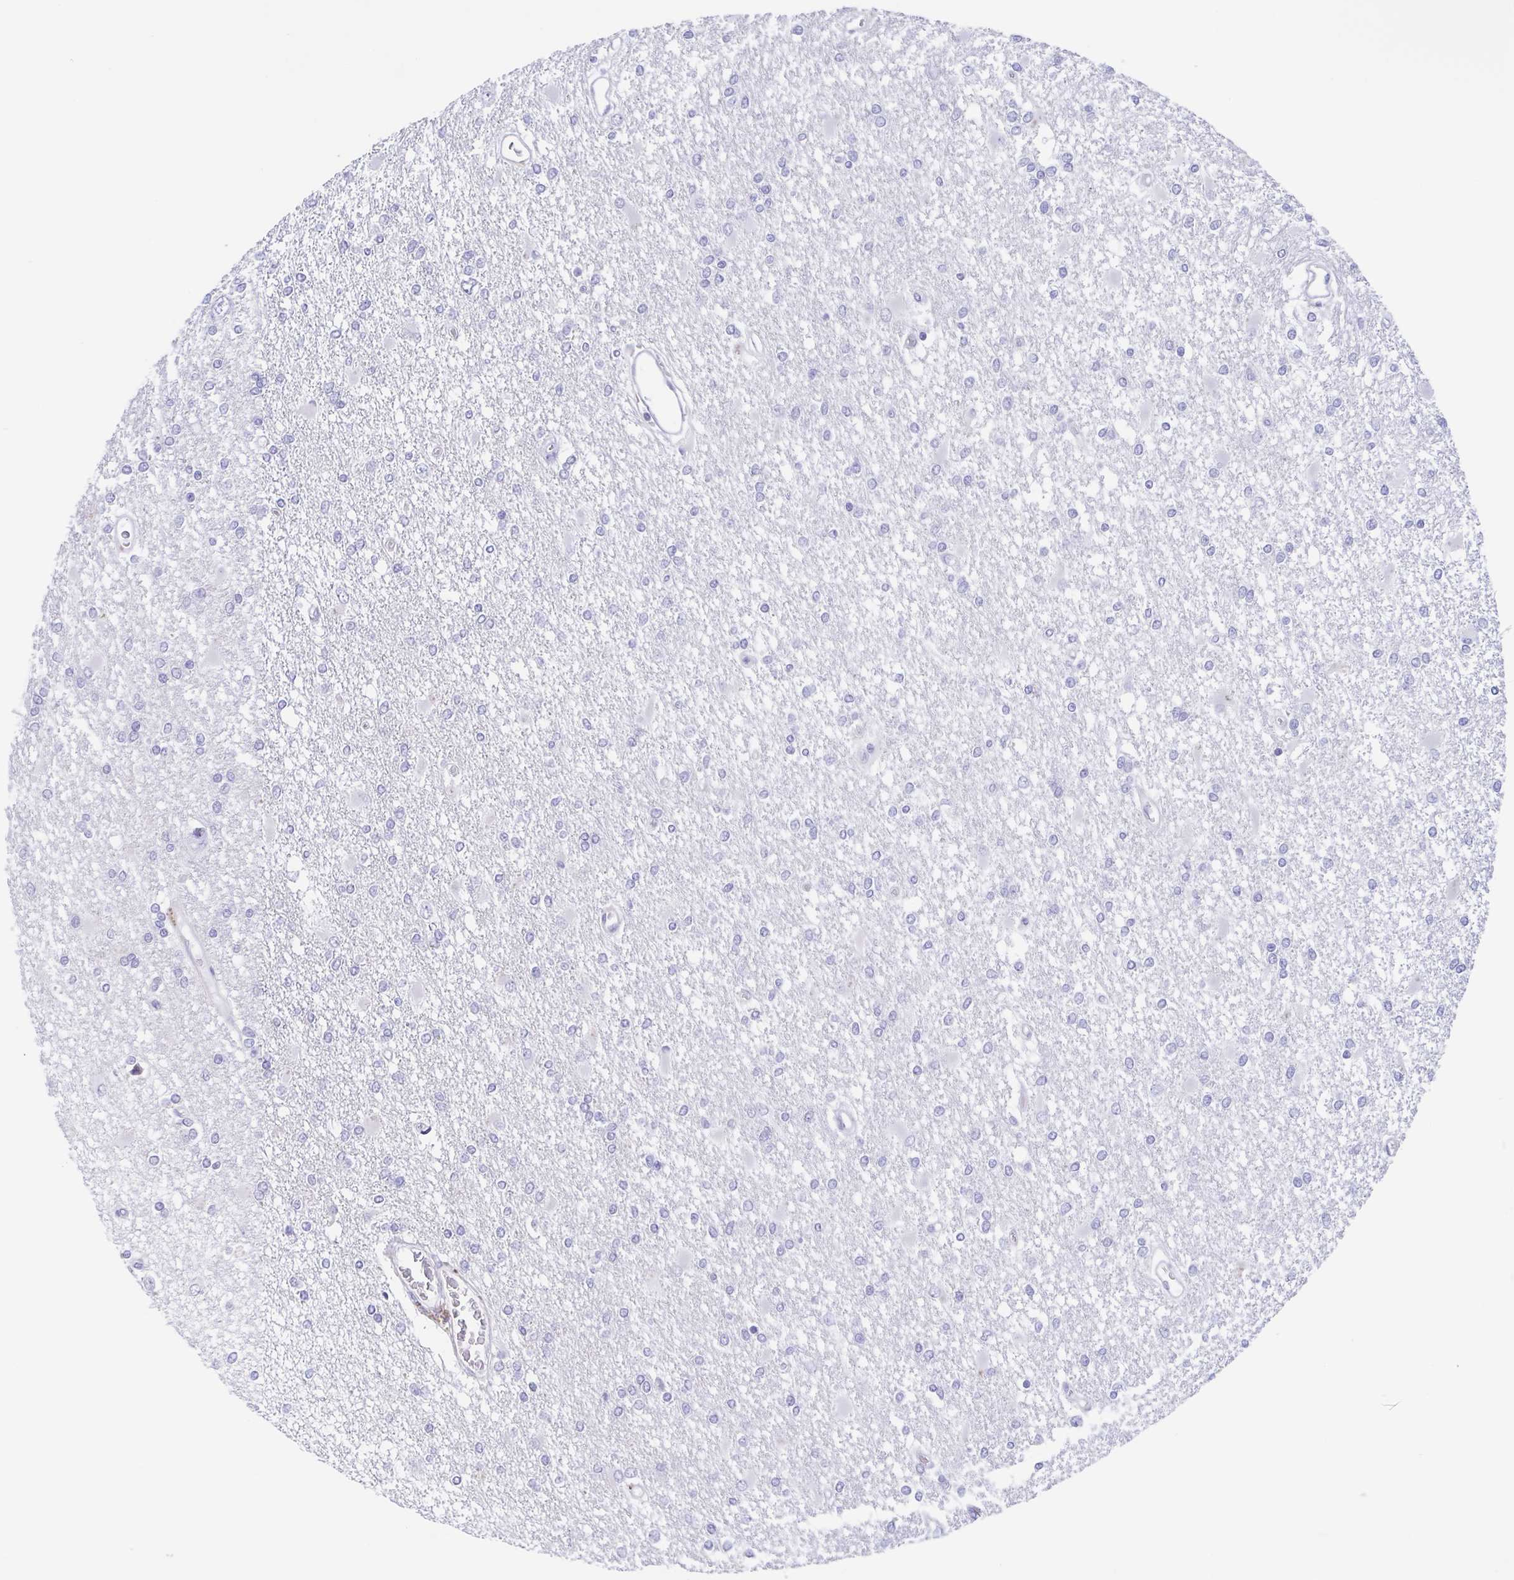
{"staining": {"intensity": "negative", "quantity": "none", "location": "none"}, "tissue": "glioma", "cell_type": "Tumor cells", "image_type": "cancer", "snomed": [{"axis": "morphology", "description": "Glioma, malignant, High grade"}, {"axis": "topography", "description": "Cerebral cortex"}], "caption": "Immunohistochemical staining of malignant high-grade glioma shows no significant positivity in tumor cells.", "gene": "TEX12", "patient": {"sex": "male", "age": 79}}